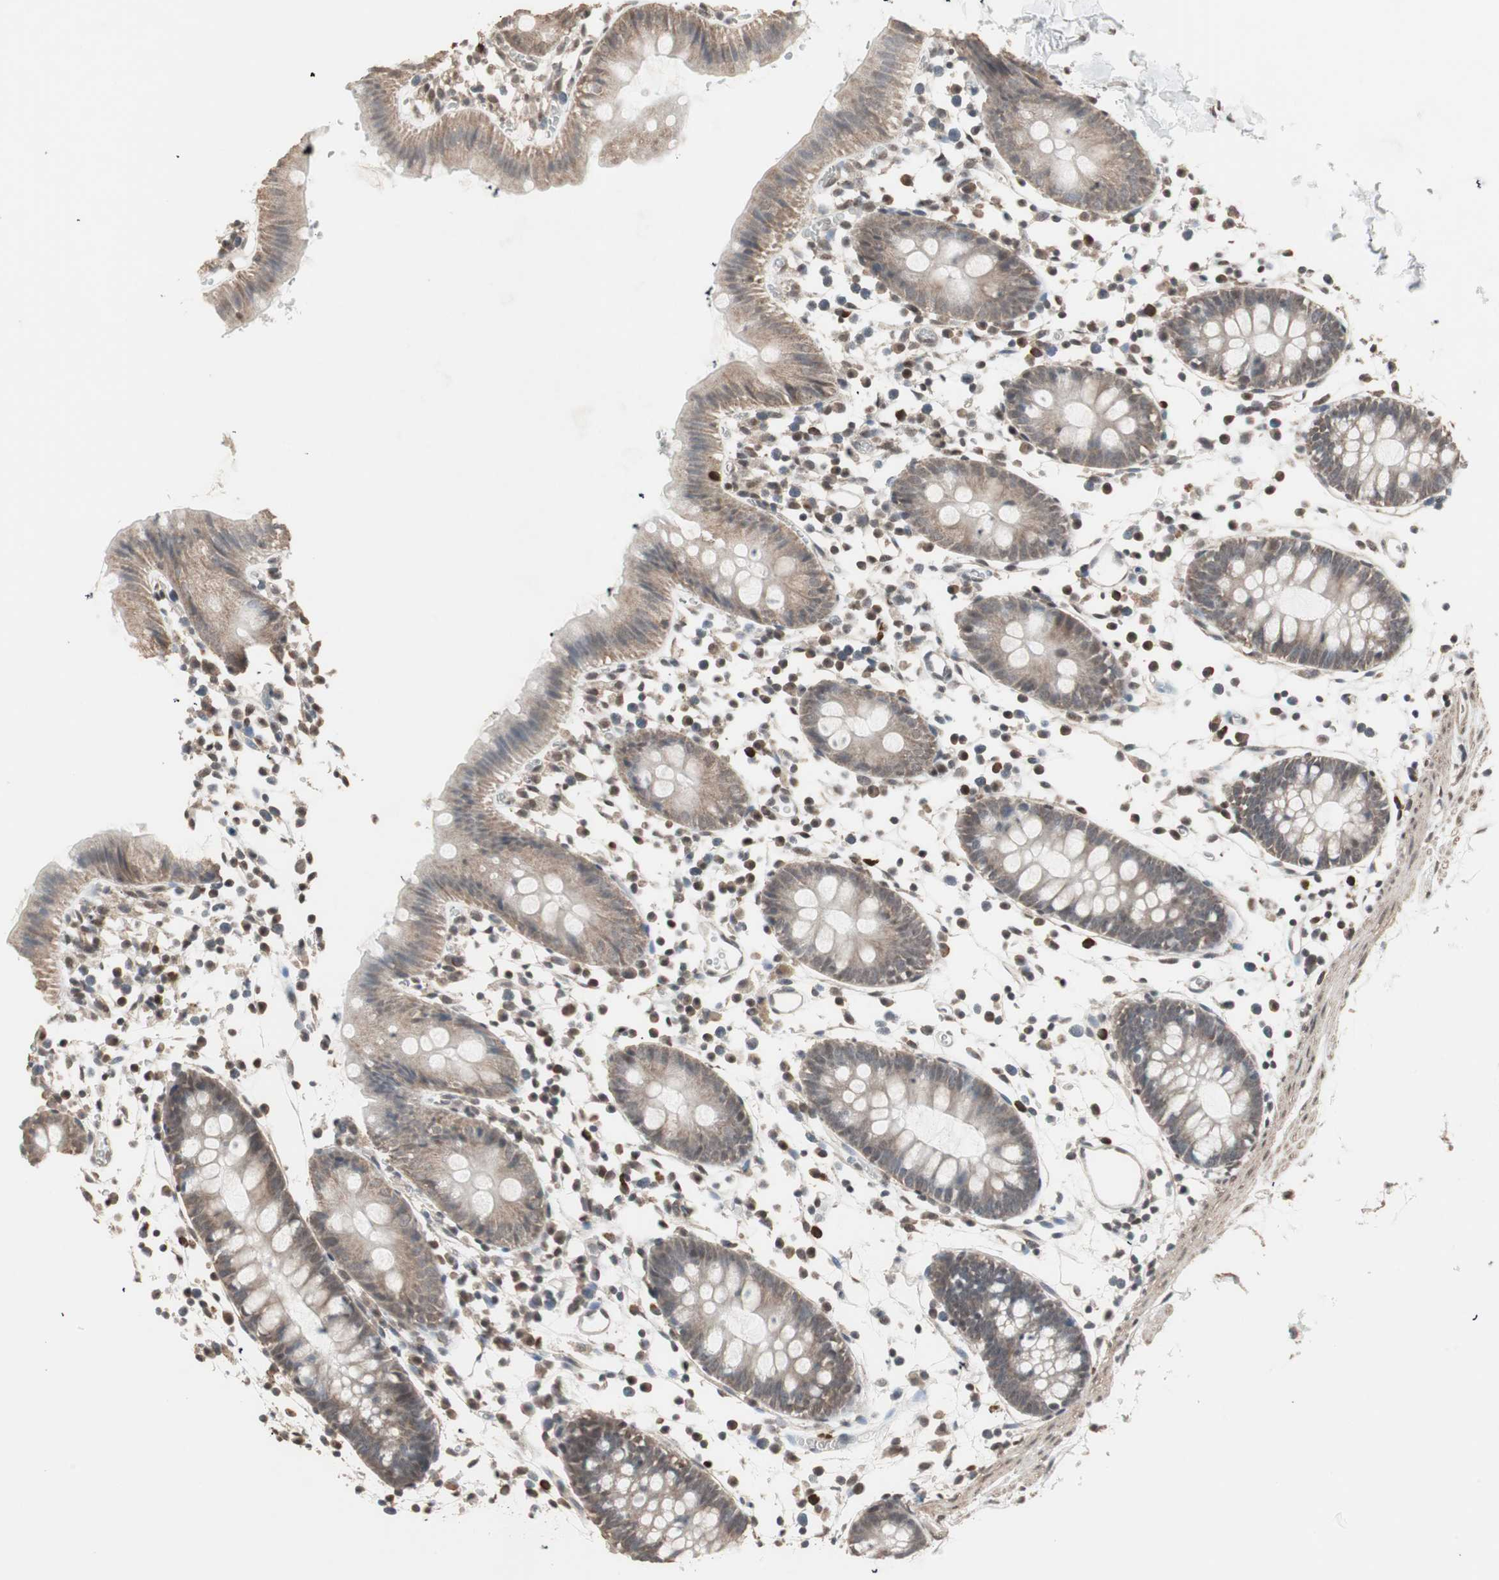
{"staining": {"intensity": "weak", "quantity": ">75%", "location": "nuclear"}, "tissue": "colon", "cell_type": "Endothelial cells", "image_type": "normal", "snomed": [{"axis": "morphology", "description": "Normal tissue, NOS"}, {"axis": "topography", "description": "Colon"}], "caption": "Colon stained with immunohistochemistry reveals weak nuclear staining in about >75% of endothelial cells.", "gene": "ZHX2", "patient": {"sex": "male", "age": 14}}